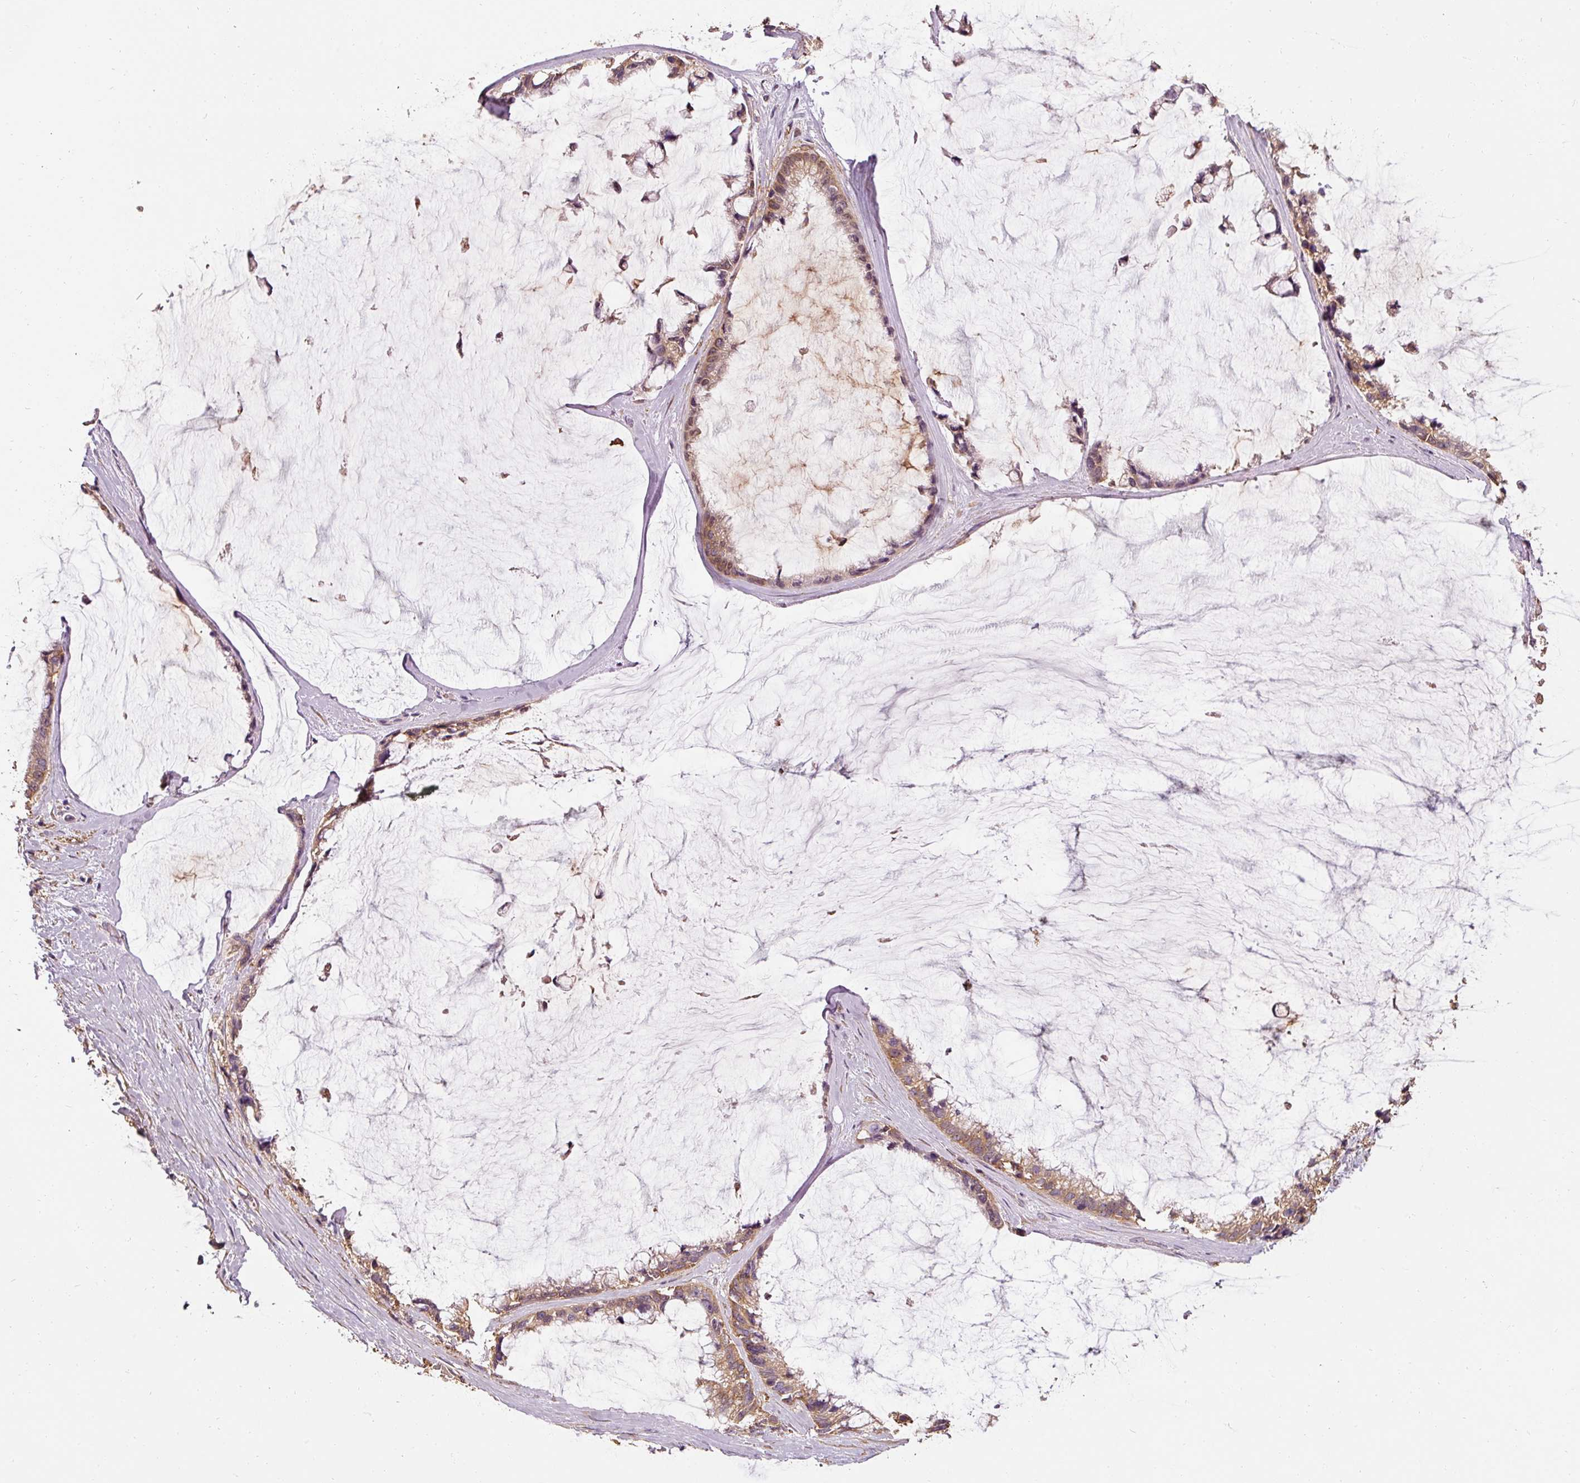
{"staining": {"intensity": "moderate", "quantity": ">75%", "location": "cytoplasmic/membranous"}, "tissue": "ovarian cancer", "cell_type": "Tumor cells", "image_type": "cancer", "snomed": [{"axis": "morphology", "description": "Cystadenocarcinoma, mucinous, NOS"}, {"axis": "topography", "description": "Ovary"}], "caption": "The micrograph displays staining of mucinous cystadenocarcinoma (ovarian), revealing moderate cytoplasmic/membranous protein positivity (brown color) within tumor cells.", "gene": "EFHC1", "patient": {"sex": "female", "age": 39}}